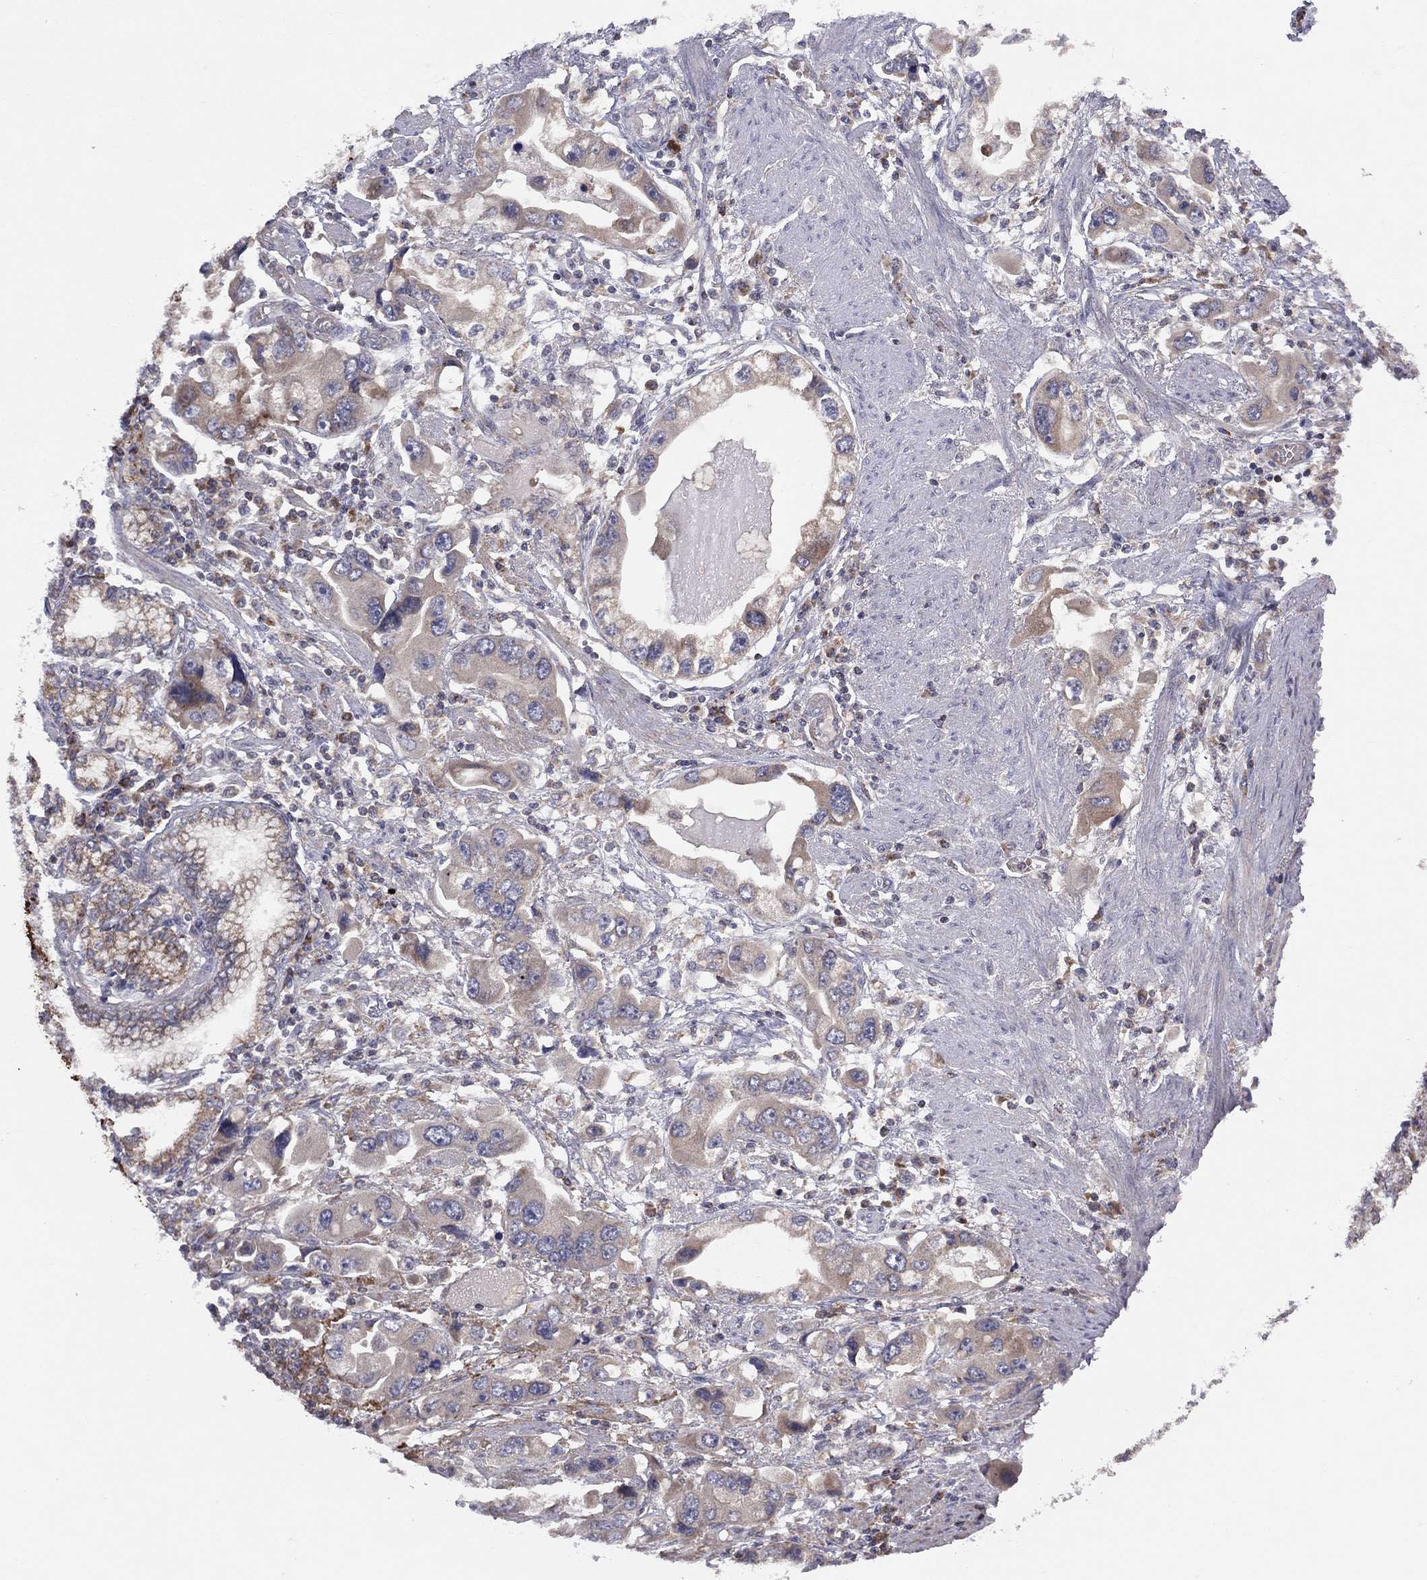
{"staining": {"intensity": "weak", "quantity": "<25%", "location": "cytoplasmic/membranous"}, "tissue": "stomach cancer", "cell_type": "Tumor cells", "image_type": "cancer", "snomed": [{"axis": "morphology", "description": "Adenocarcinoma, NOS"}, {"axis": "topography", "description": "Stomach, lower"}], "caption": "Immunohistochemical staining of stomach cancer displays no significant expression in tumor cells. (Immunohistochemistry, brightfield microscopy, high magnification).", "gene": "STARD3", "patient": {"sex": "female", "age": 93}}